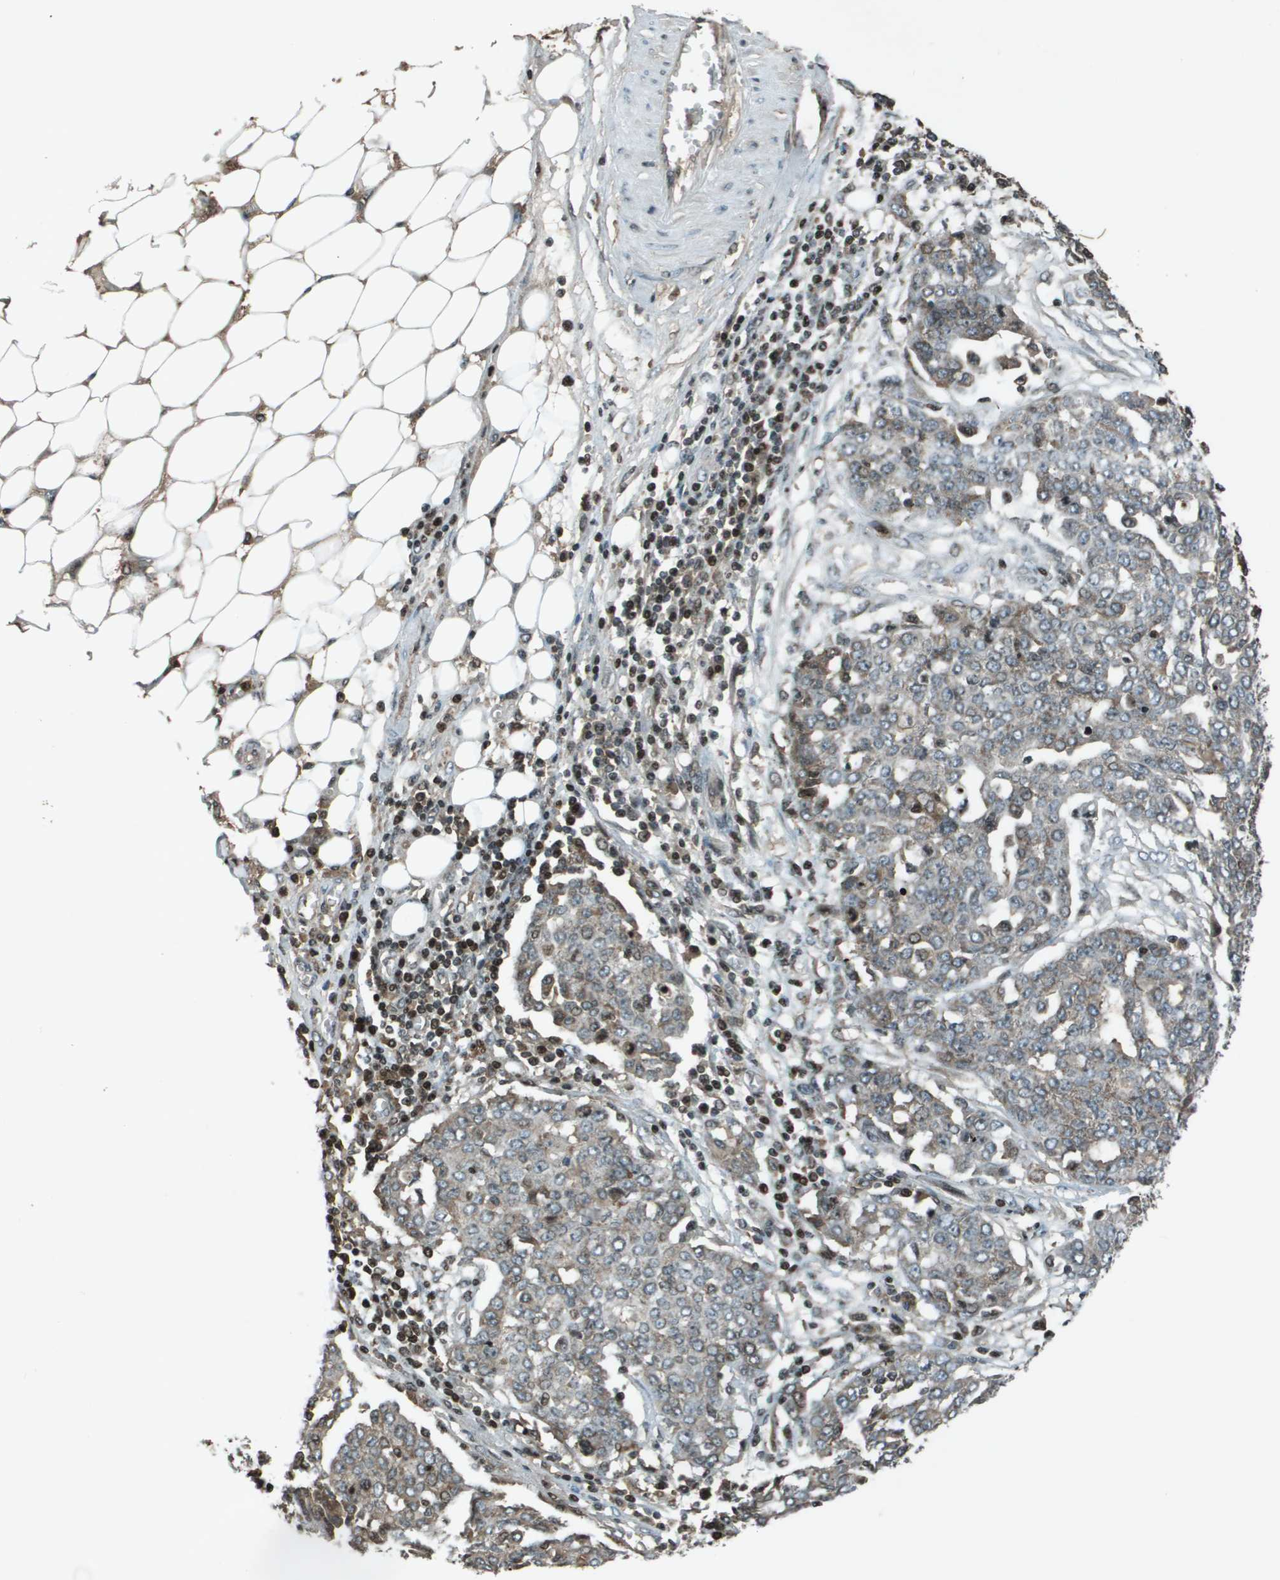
{"staining": {"intensity": "weak", "quantity": "<25%", "location": "cytoplasmic/membranous"}, "tissue": "ovarian cancer", "cell_type": "Tumor cells", "image_type": "cancer", "snomed": [{"axis": "morphology", "description": "Cystadenocarcinoma, serous, NOS"}, {"axis": "topography", "description": "Soft tissue"}, {"axis": "topography", "description": "Ovary"}], "caption": "IHC of ovarian serous cystadenocarcinoma shows no positivity in tumor cells.", "gene": "CXCL12", "patient": {"sex": "female", "age": 57}}